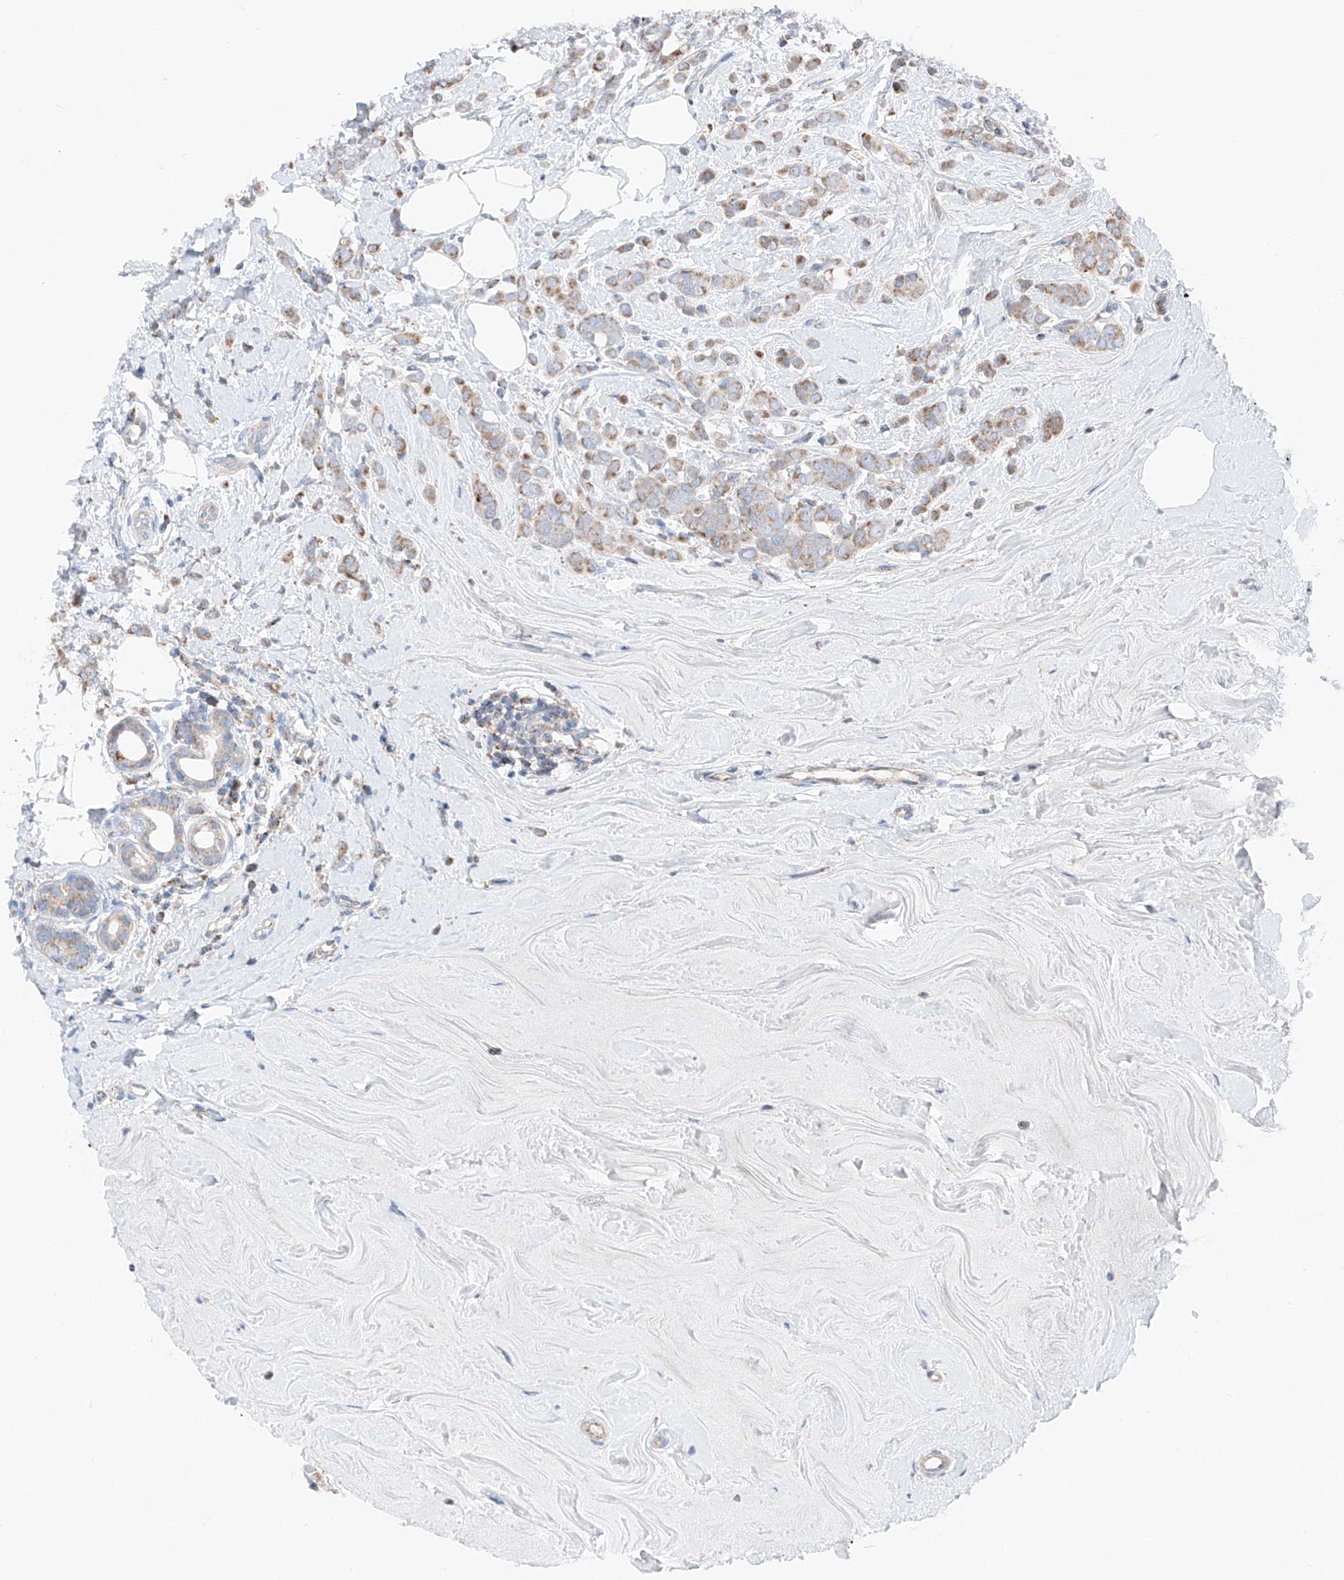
{"staining": {"intensity": "weak", "quantity": ">75%", "location": "cytoplasmic/membranous"}, "tissue": "breast cancer", "cell_type": "Tumor cells", "image_type": "cancer", "snomed": [{"axis": "morphology", "description": "Lobular carcinoma"}, {"axis": "topography", "description": "Breast"}], "caption": "Protein expression analysis of breast lobular carcinoma demonstrates weak cytoplasmic/membranous expression in about >75% of tumor cells.", "gene": "MRAP", "patient": {"sex": "female", "age": 47}}